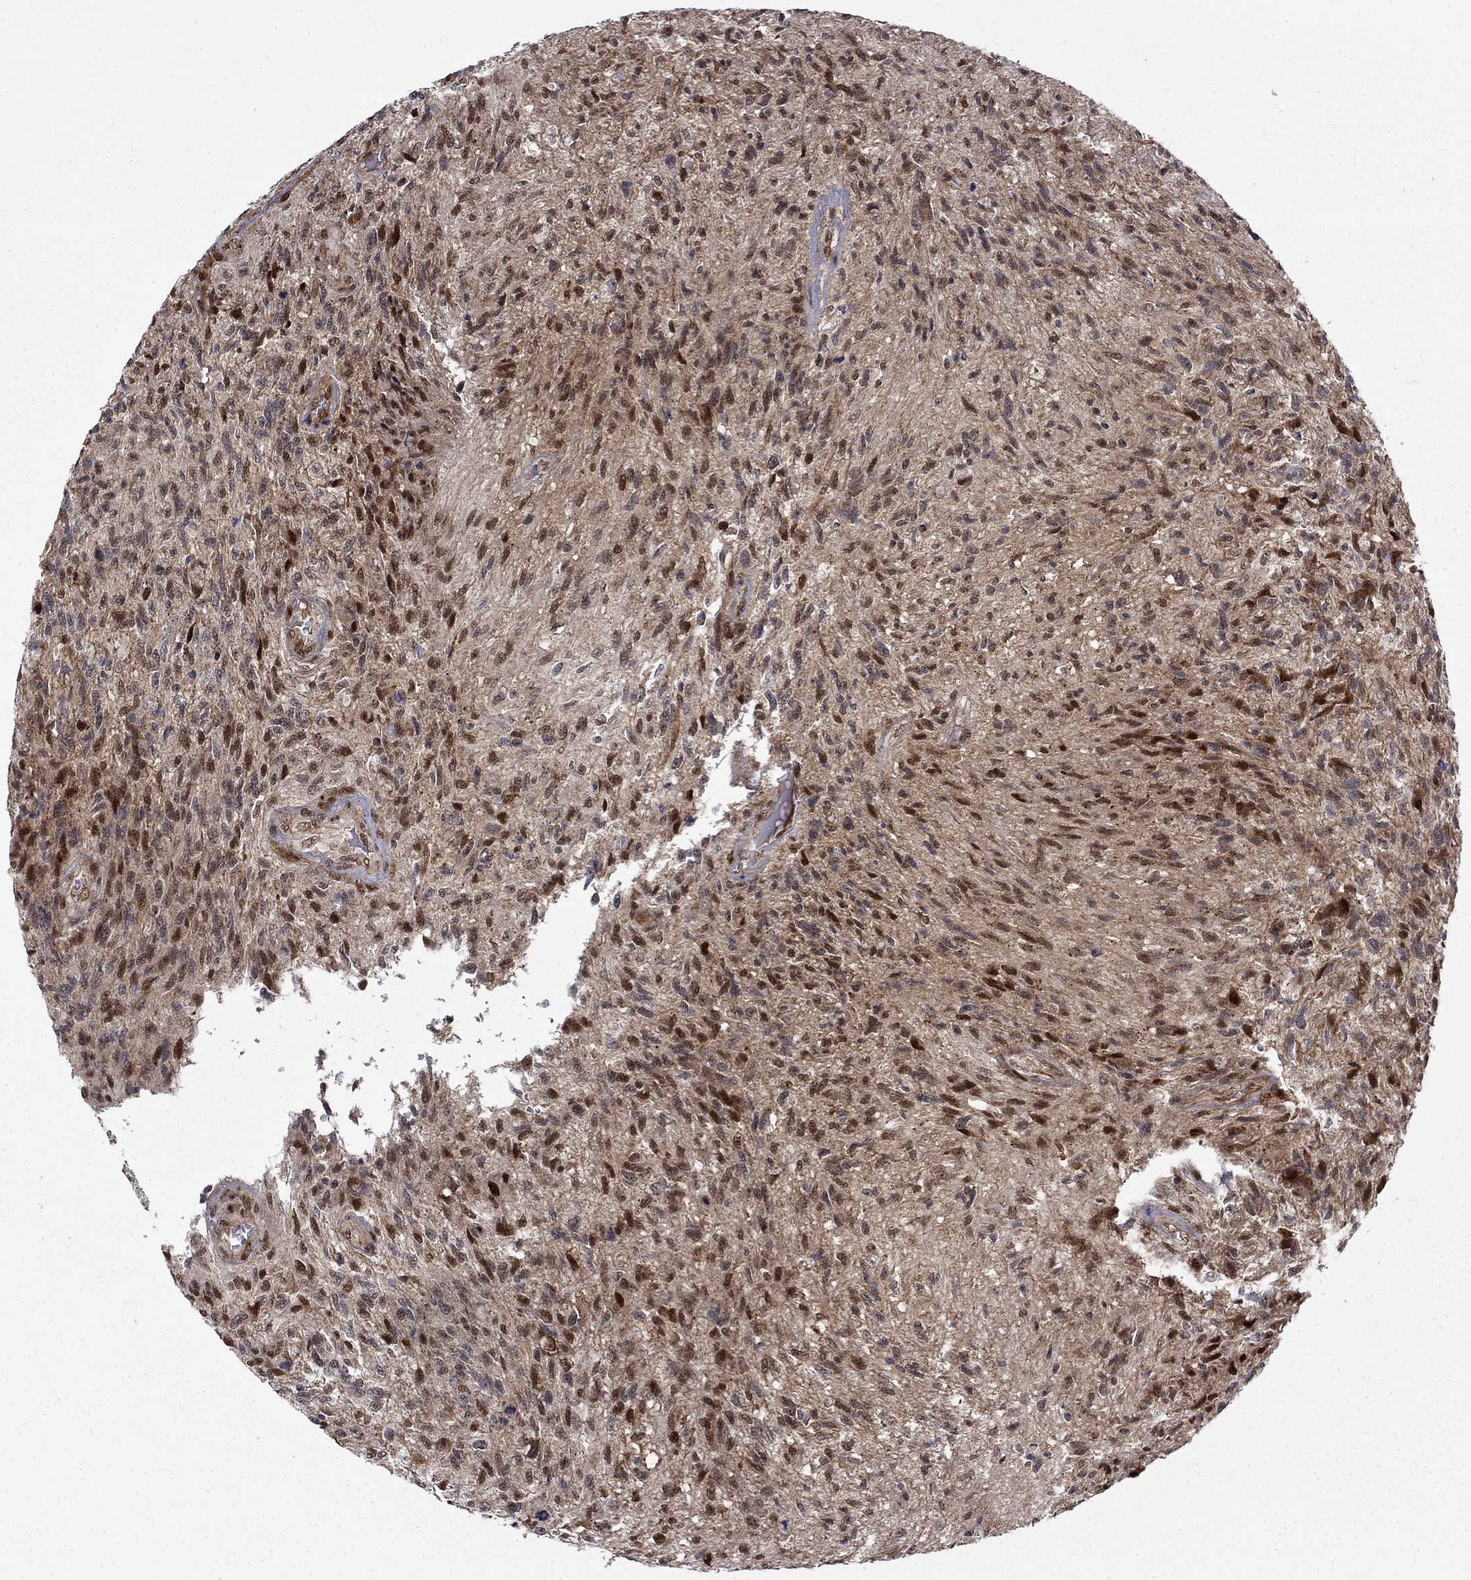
{"staining": {"intensity": "strong", "quantity": "<25%", "location": "nuclear"}, "tissue": "glioma", "cell_type": "Tumor cells", "image_type": "cancer", "snomed": [{"axis": "morphology", "description": "Glioma, malignant, High grade"}, {"axis": "topography", "description": "Brain"}], "caption": "Tumor cells demonstrate medium levels of strong nuclear staining in about <25% of cells in human malignant glioma (high-grade). The staining is performed using DAB brown chromogen to label protein expression. The nuclei are counter-stained blue using hematoxylin.", "gene": "KPNA3", "patient": {"sex": "male", "age": 56}}